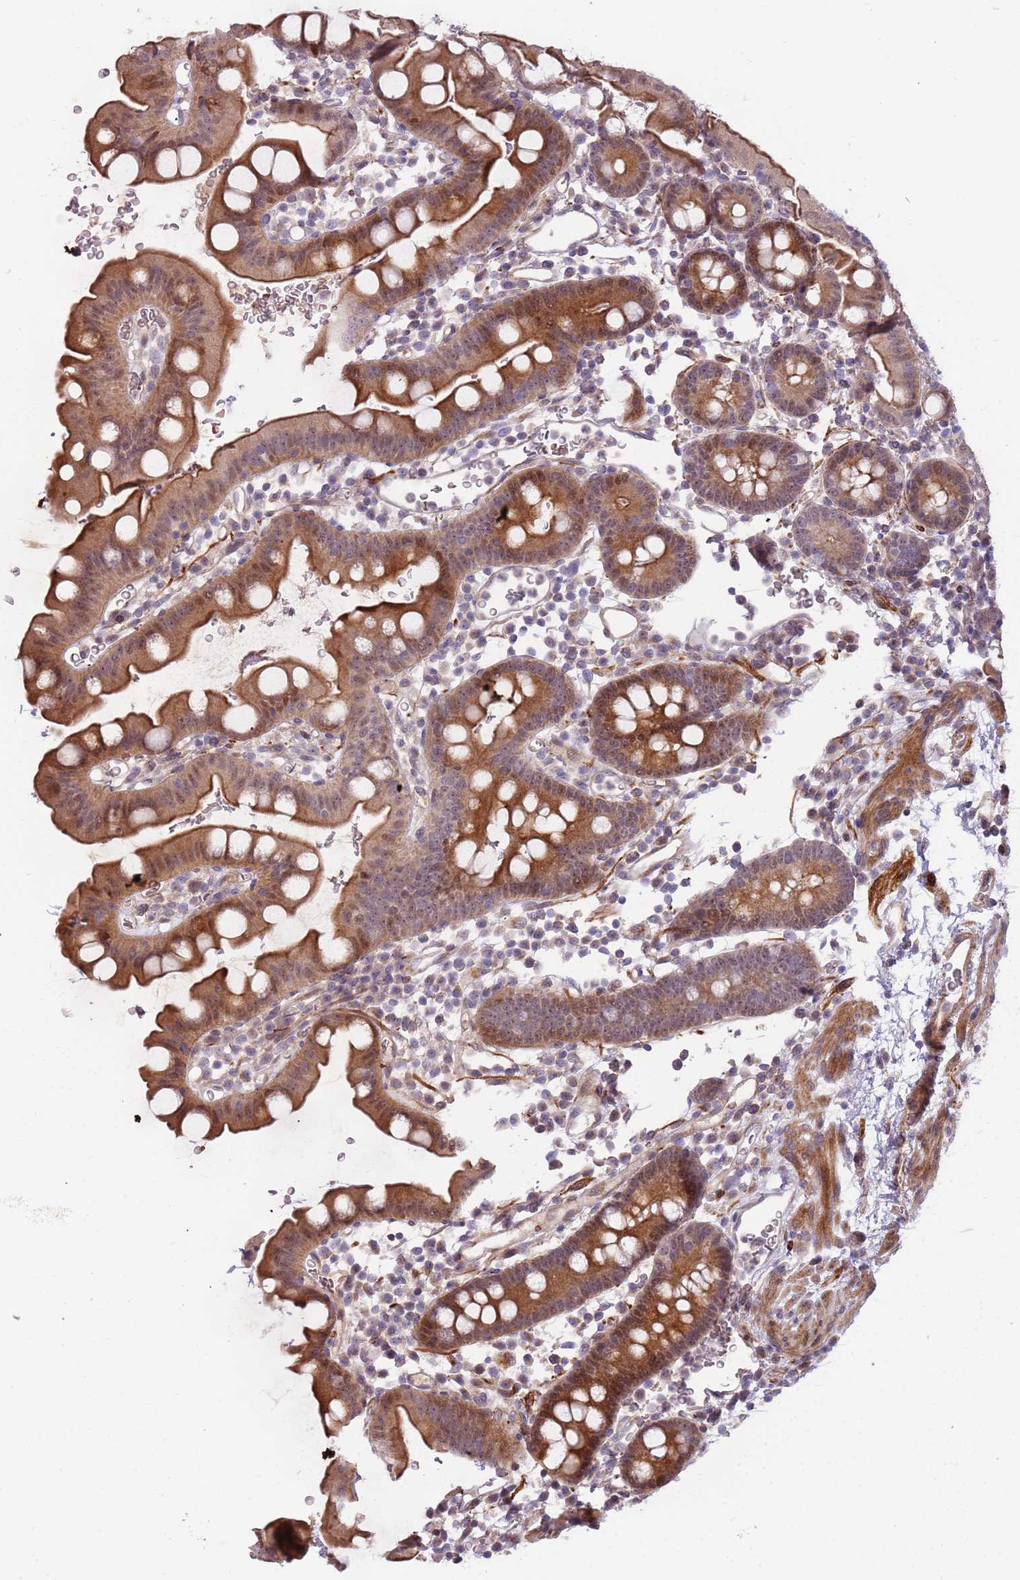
{"staining": {"intensity": "moderate", "quantity": ">75%", "location": "cytoplasmic/membranous"}, "tissue": "small intestine", "cell_type": "Glandular cells", "image_type": "normal", "snomed": [{"axis": "morphology", "description": "Normal tissue, NOS"}, {"axis": "topography", "description": "Stomach, upper"}, {"axis": "topography", "description": "Stomach, lower"}, {"axis": "topography", "description": "Small intestine"}], "caption": "Immunohistochemical staining of unremarkable small intestine shows >75% levels of moderate cytoplasmic/membranous protein staining in approximately >75% of glandular cells.", "gene": "TRAPPC6B", "patient": {"sex": "male", "age": 68}}